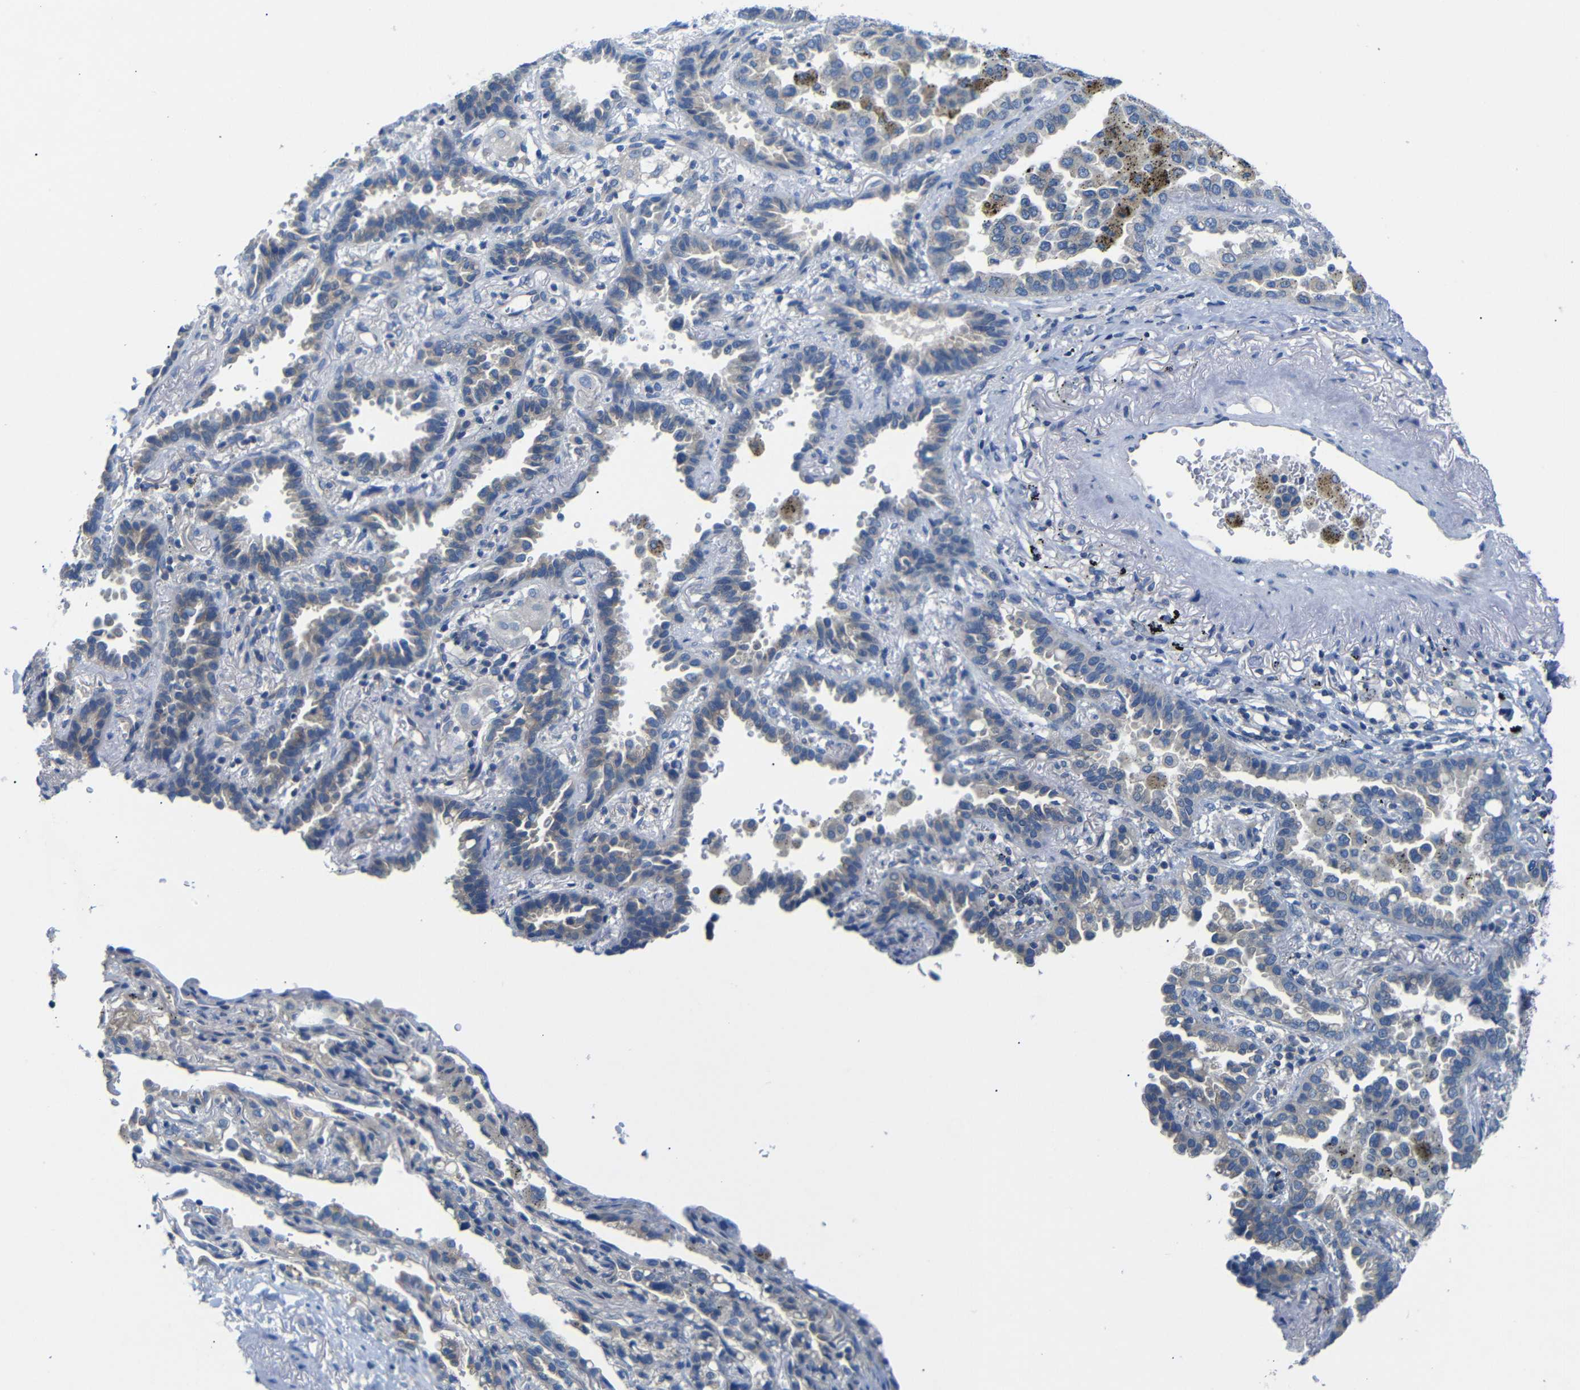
{"staining": {"intensity": "weak", "quantity": "<25%", "location": "cytoplasmic/membranous"}, "tissue": "lung cancer", "cell_type": "Tumor cells", "image_type": "cancer", "snomed": [{"axis": "morphology", "description": "Normal tissue, NOS"}, {"axis": "morphology", "description": "Adenocarcinoma, NOS"}, {"axis": "topography", "description": "Lung"}], "caption": "Tumor cells show no significant expression in lung cancer. (Immunohistochemistry, brightfield microscopy, high magnification).", "gene": "DCP1A", "patient": {"sex": "male", "age": 59}}